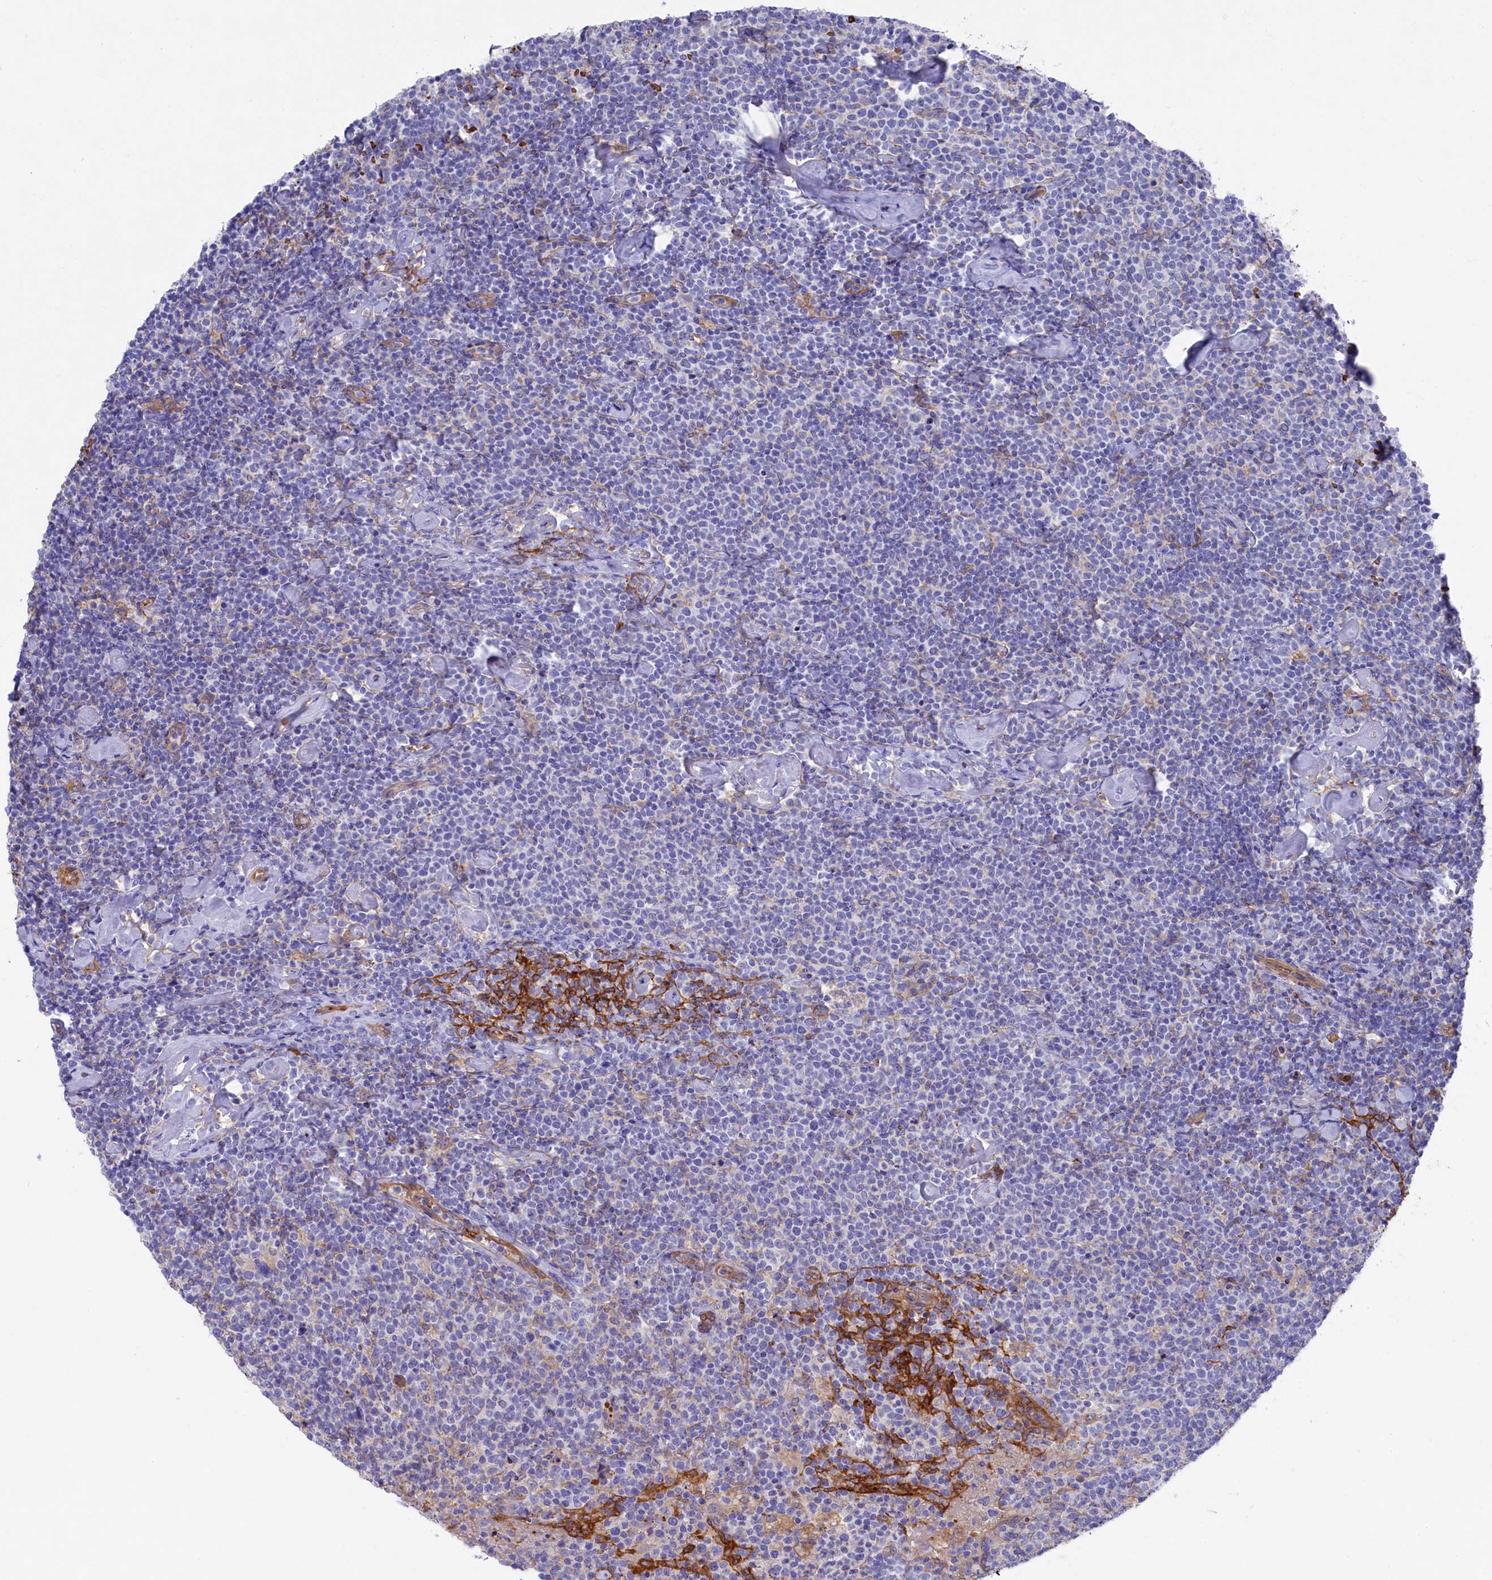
{"staining": {"intensity": "negative", "quantity": "none", "location": "none"}, "tissue": "lymphoma", "cell_type": "Tumor cells", "image_type": "cancer", "snomed": [{"axis": "morphology", "description": "Malignant lymphoma, non-Hodgkin's type, High grade"}, {"axis": "topography", "description": "Lymph node"}], "caption": "Immunohistochemistry (IHC) of malignant lymphoma, non-Hodgkin's type (high-grade) shows no staining in tumor cells. (Stains: DAB (3,3'-diaminobenzidine) IHC with hematoxylin counter stain, Microscopy: brightfield microscopy at high magnification).", "gene": "LHFPL4", "patient": {"sex": "male", "age": 61}}